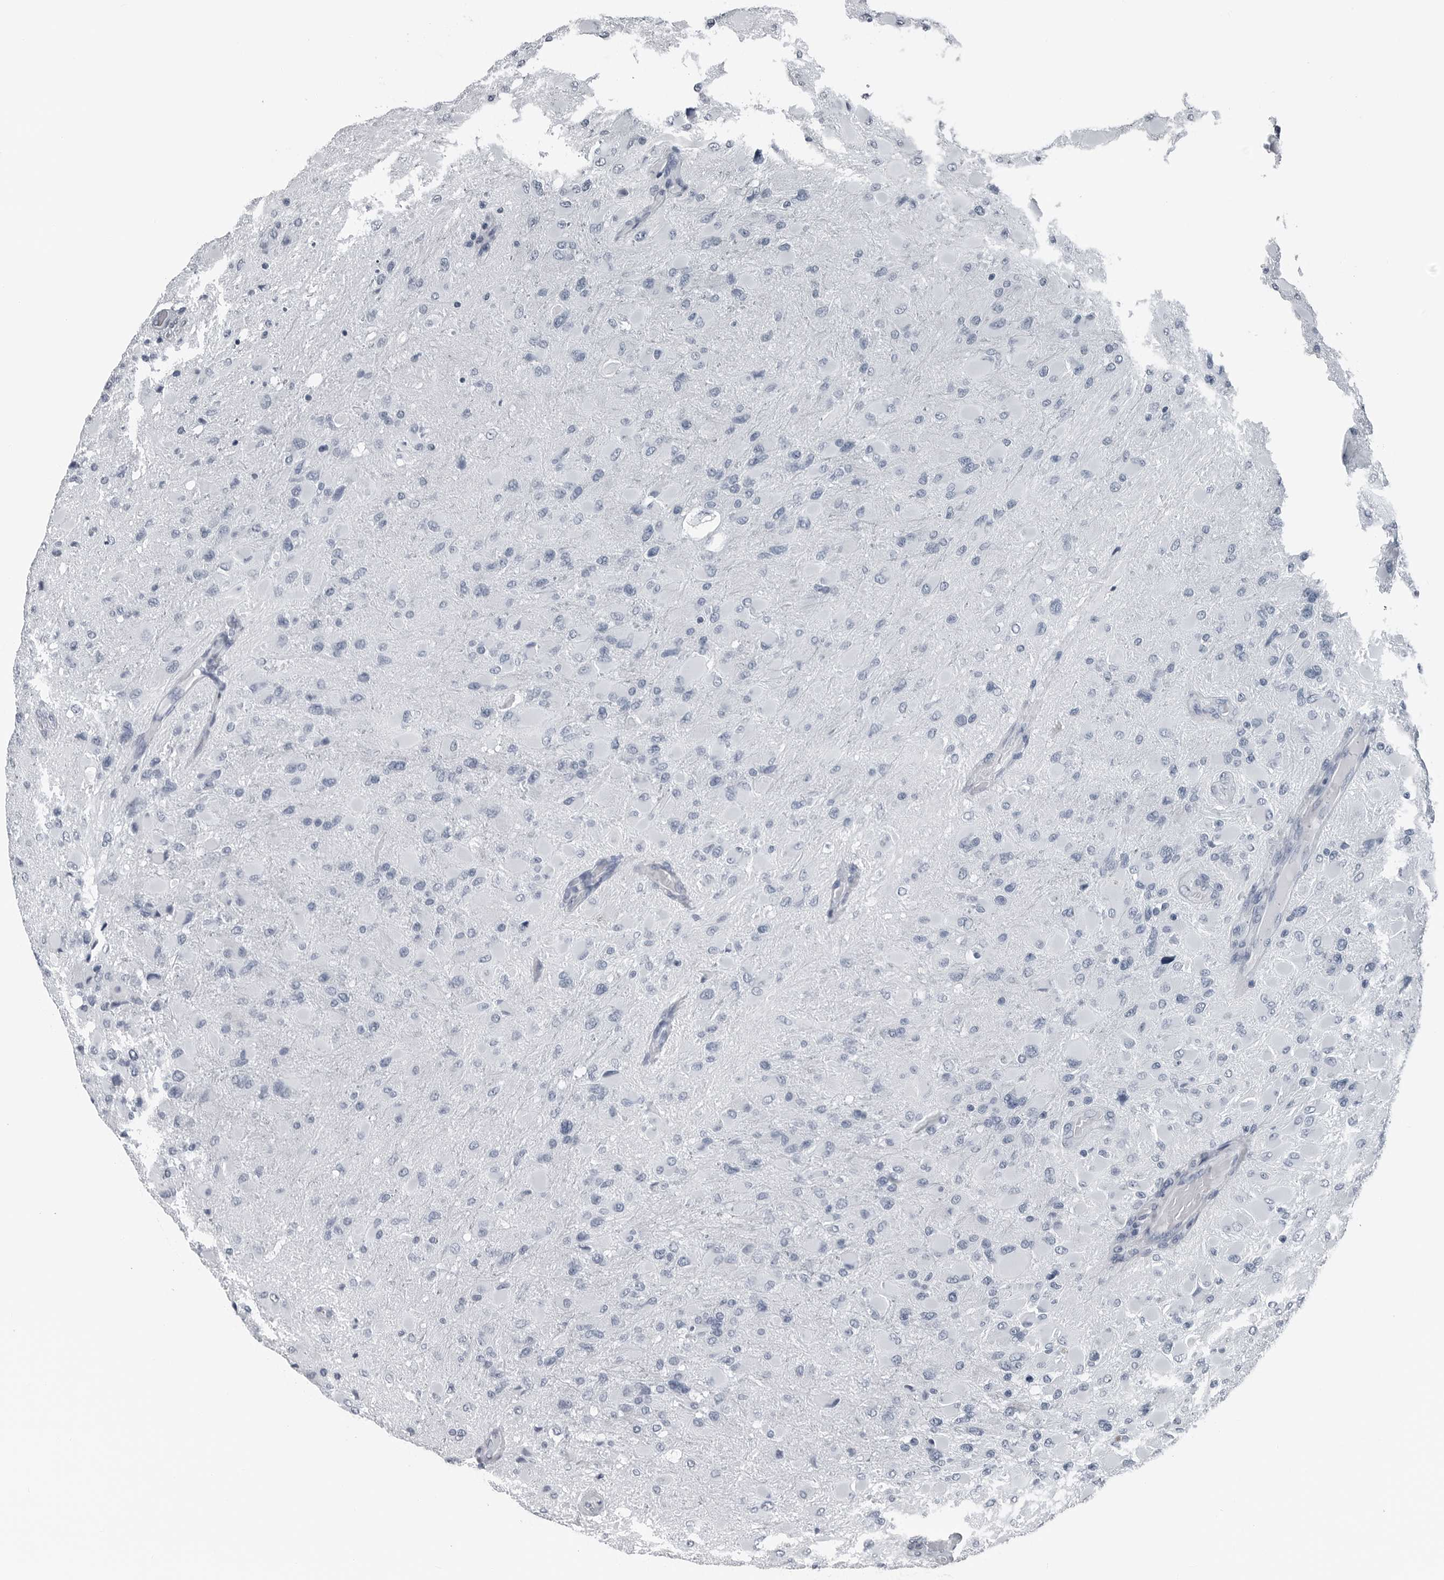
{"staining": {"intensity": "negative", "quantity": "none", "location": "none"}, "tissue": "glioma", "cell_type": "Tumor cells", "image_type": "cancer", "snomed": [{"axis": "morphology", "description": "Glioma, malignant, High grade"}, {"axis": "topography", "description": "Cerebral cortex"}], "caption": "Micrograph shows no protein expression in tumor cells of high-grade glioma (malignant) tissue.", "gene": "SPINK1", "patient": {"sex": "female", "age": 36}}